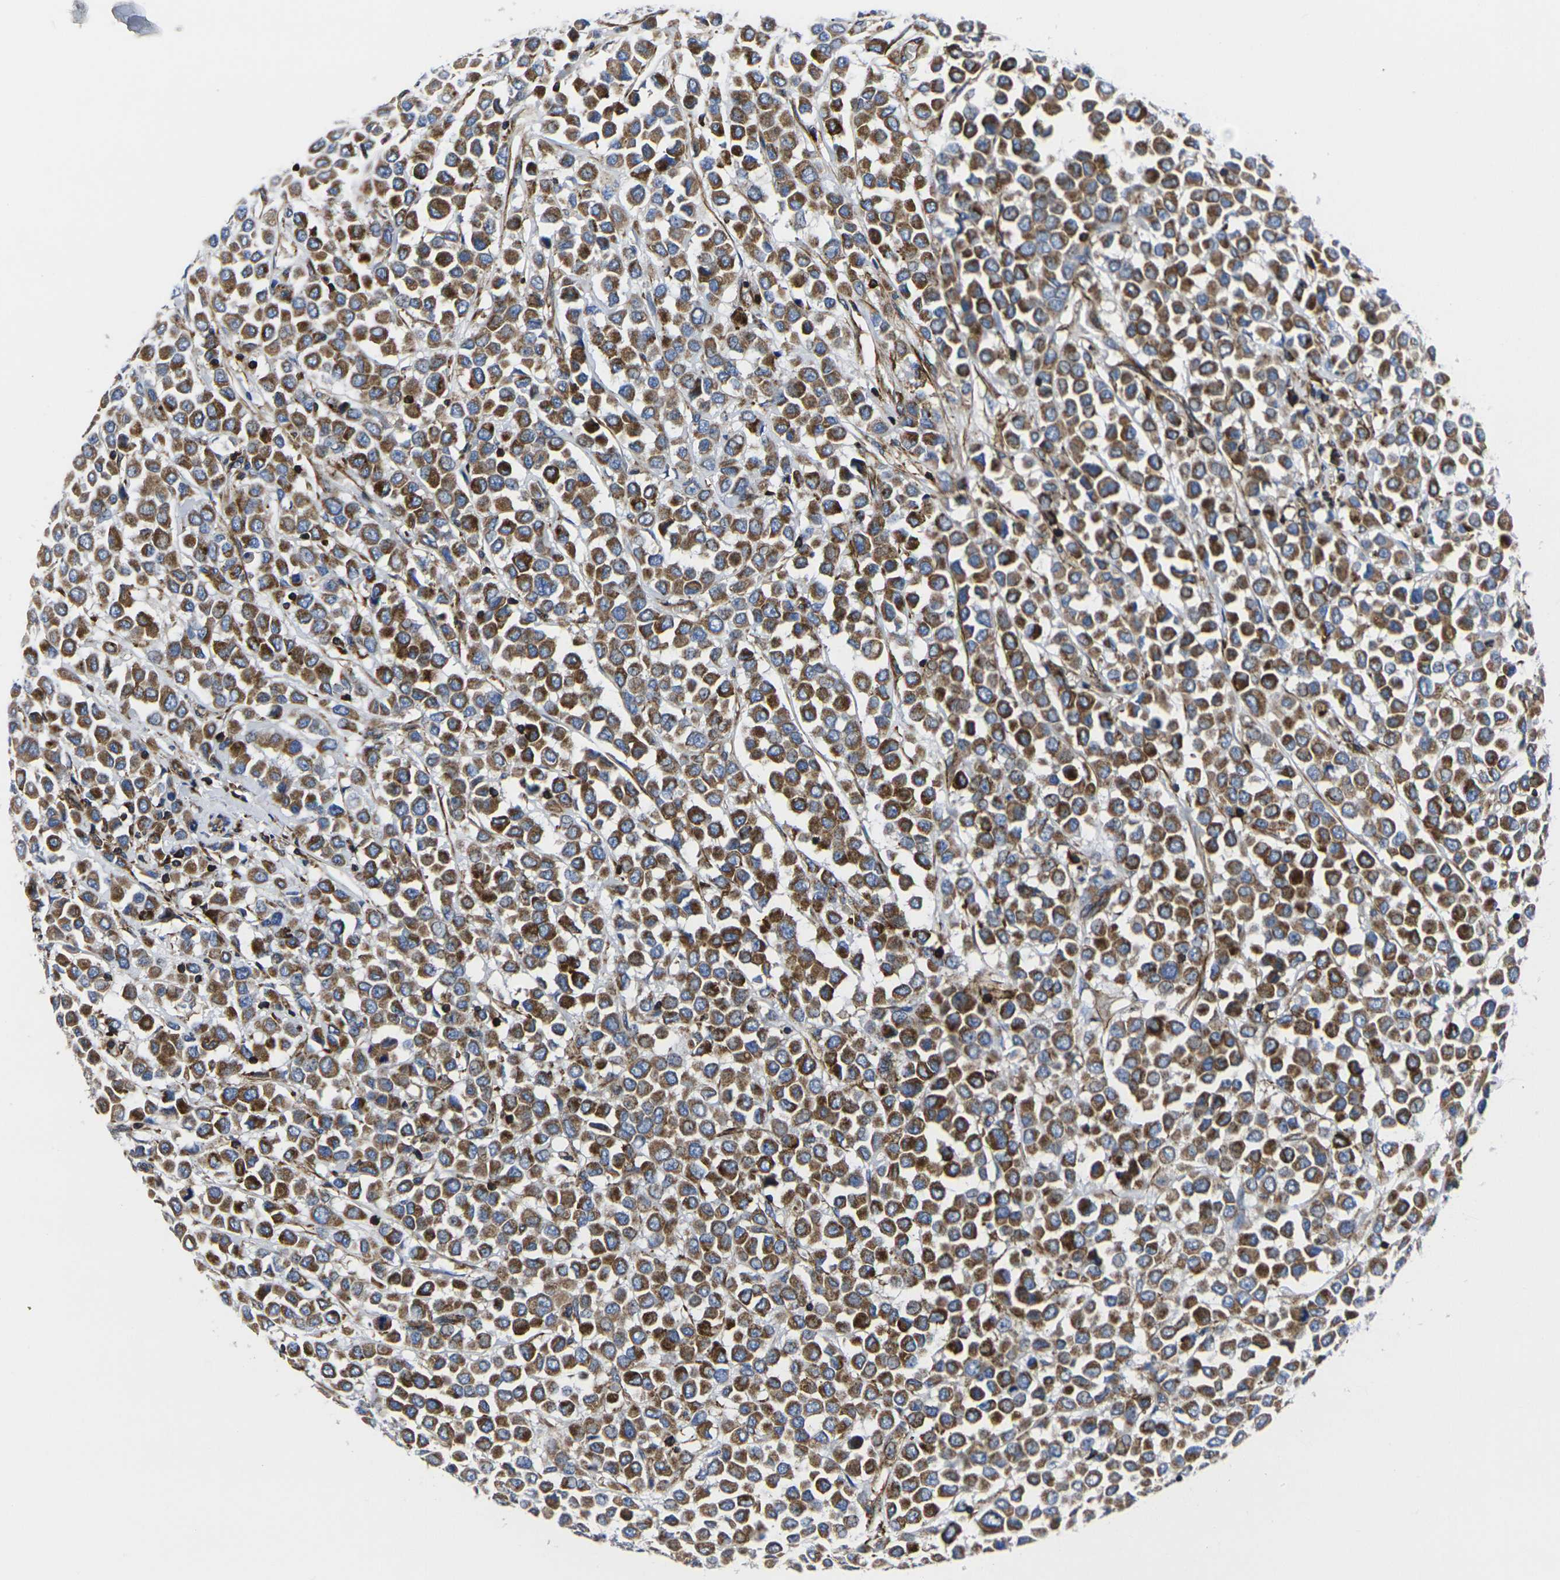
{"staining": {"intensity": "moderate", "quantity": ">75%", "location": "cytoplasmic/membranous"}, "tissue": "breast cancer", "cell_type": "Tumor cells", "image_type": "cancer", "snomed": [{"axis": "morphology", "description": "Duct carcinoma"}, {"axis": "topography", "description": "Breast"}], "caption": "A medium amount of moderate cytoplasmic/membranous positivity is identified in about >75% of tumor cells in invasive ductal carcinoma (breast) tissue.", "gene": "GPR4", "patient": {"sex": "female", "age": 61}}